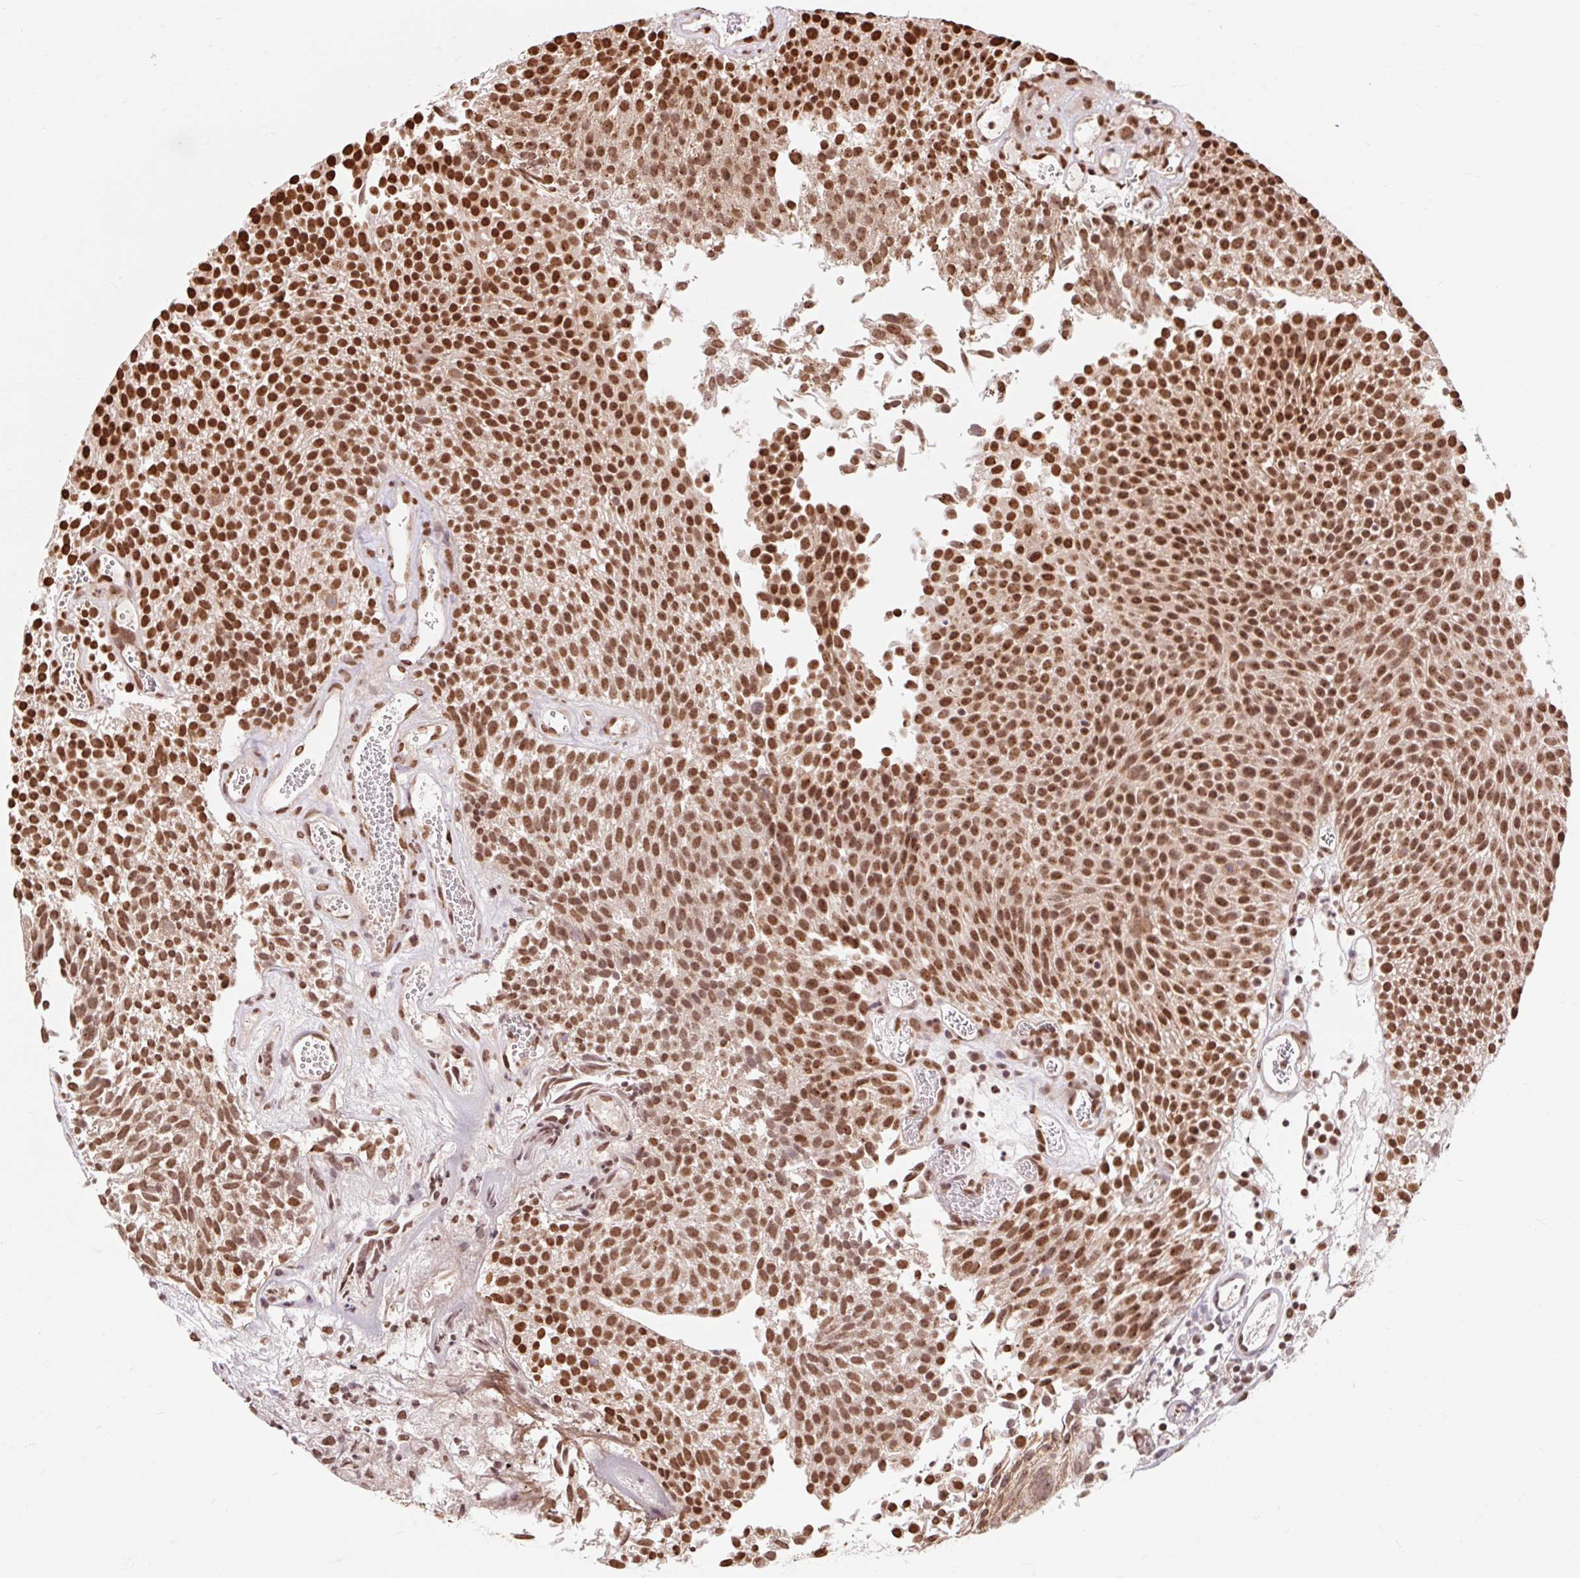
{"staining": {"intensity": "strong", "quantity": ">75%", "location": "nuclear"}, "tissue": "urothelial cancer", "cell_type": "Tumor cells", "image_type": "cancer", "snomed": [{"axis": "morphology", "description": "Urothelial carcinoma, Low grade"}, {"axis": "topography", "description": "Urinary bladder"}], "caption": "This is an image of immunohistochemistry staining of urothelial cancer, which shows strong staining in the nuclear of tumor cells.", "gene": "BICRA", "patient": {"sex": "female", "age": 79}}